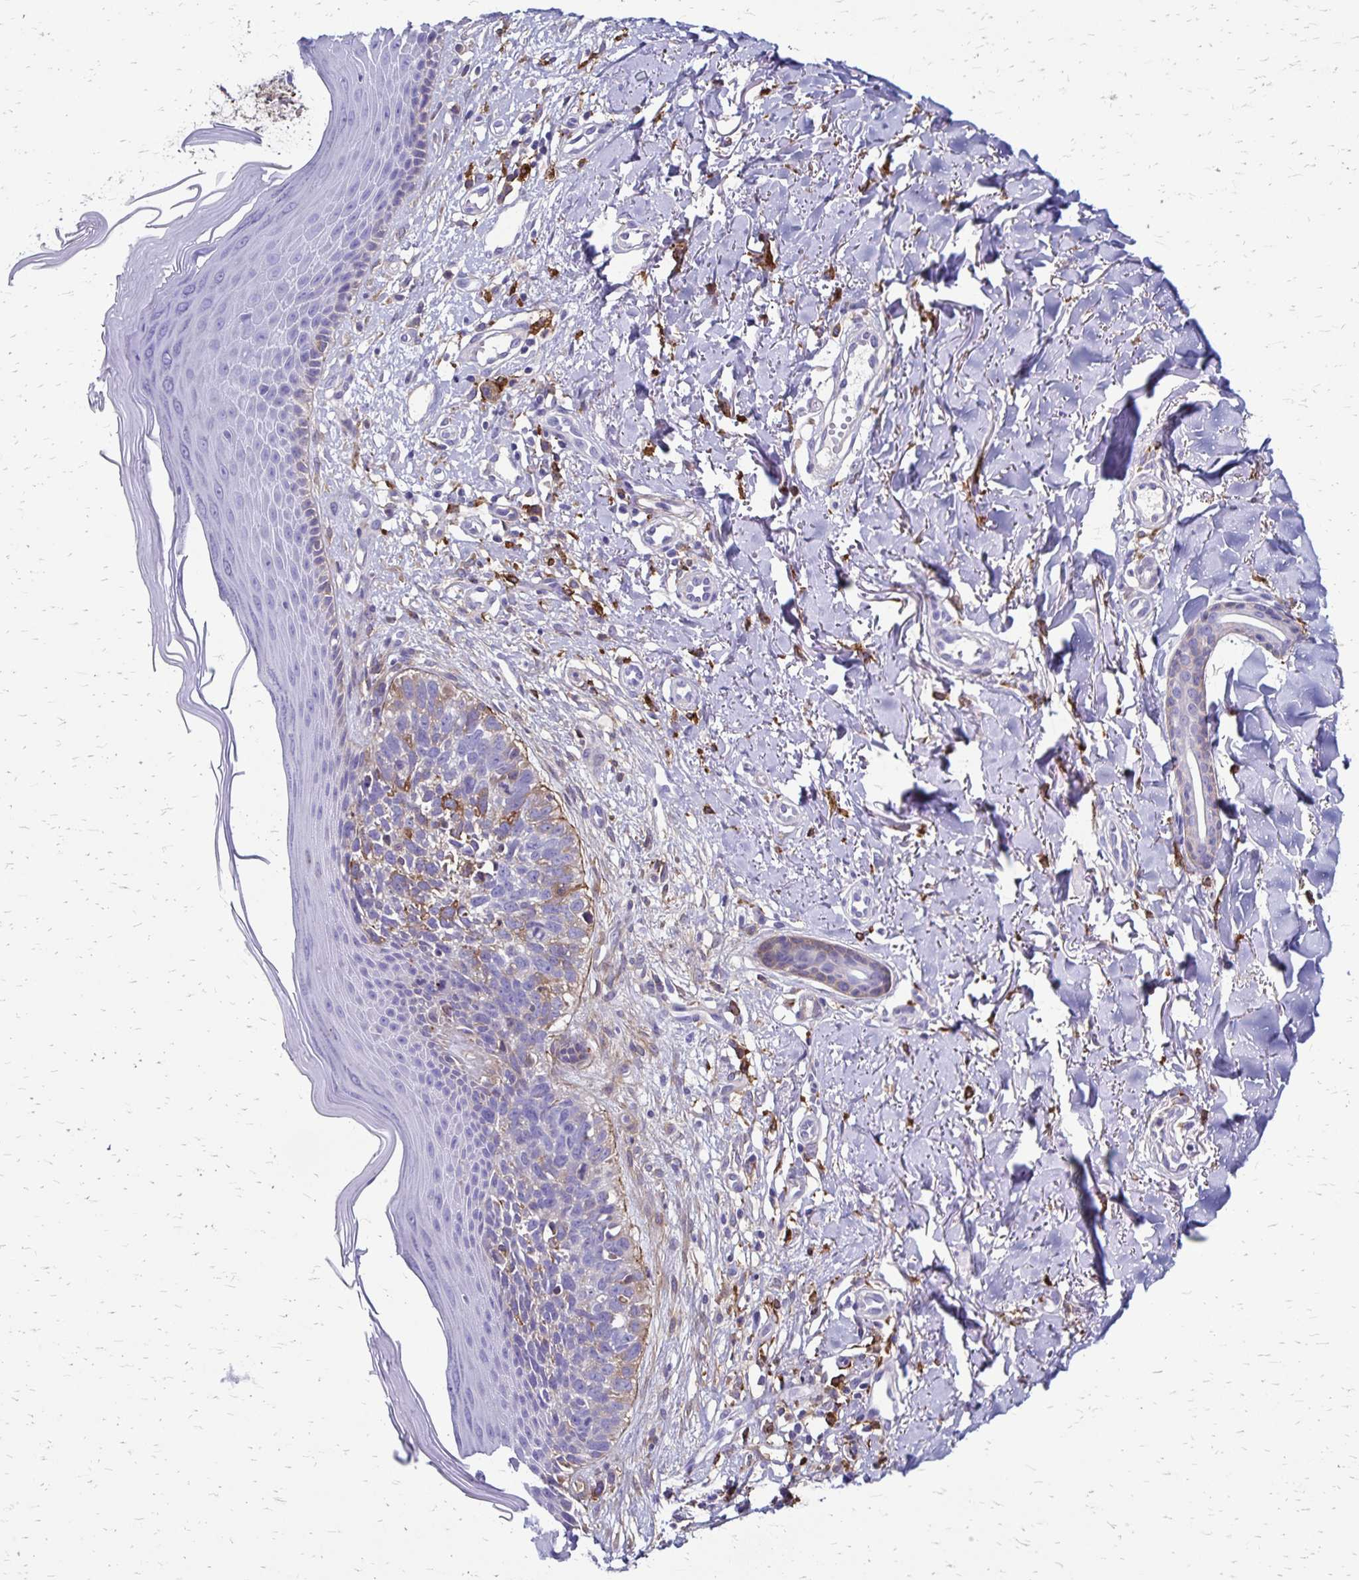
{"staining": {"intensity": "weak", "quantity": "<25%", "location": "cytoplasmic/membranous"}, "tissue": "skin cancer", "cell_type": "Tumor cells", "image_type": "cancer", "snomed": [{"axis": "morphology", "description": "Basal cell carcinoma"}, {"axis": "topography", "description": "Skin"}], "caption": "This image is of skin basal cell carcinoma stained with IHC to label a protein in brown with the nuclei are counter-stained blue. There is no positivity in tumor cells. The staining was performed using DAB (3,3'-diaminobenzidine) to visualize the protein expression in brown, while the nuclei were stained in blue with hematoxylin (Magnification: 20x).", "gene": "TNS3", "patient": {"sex": "female", "age": 45}}